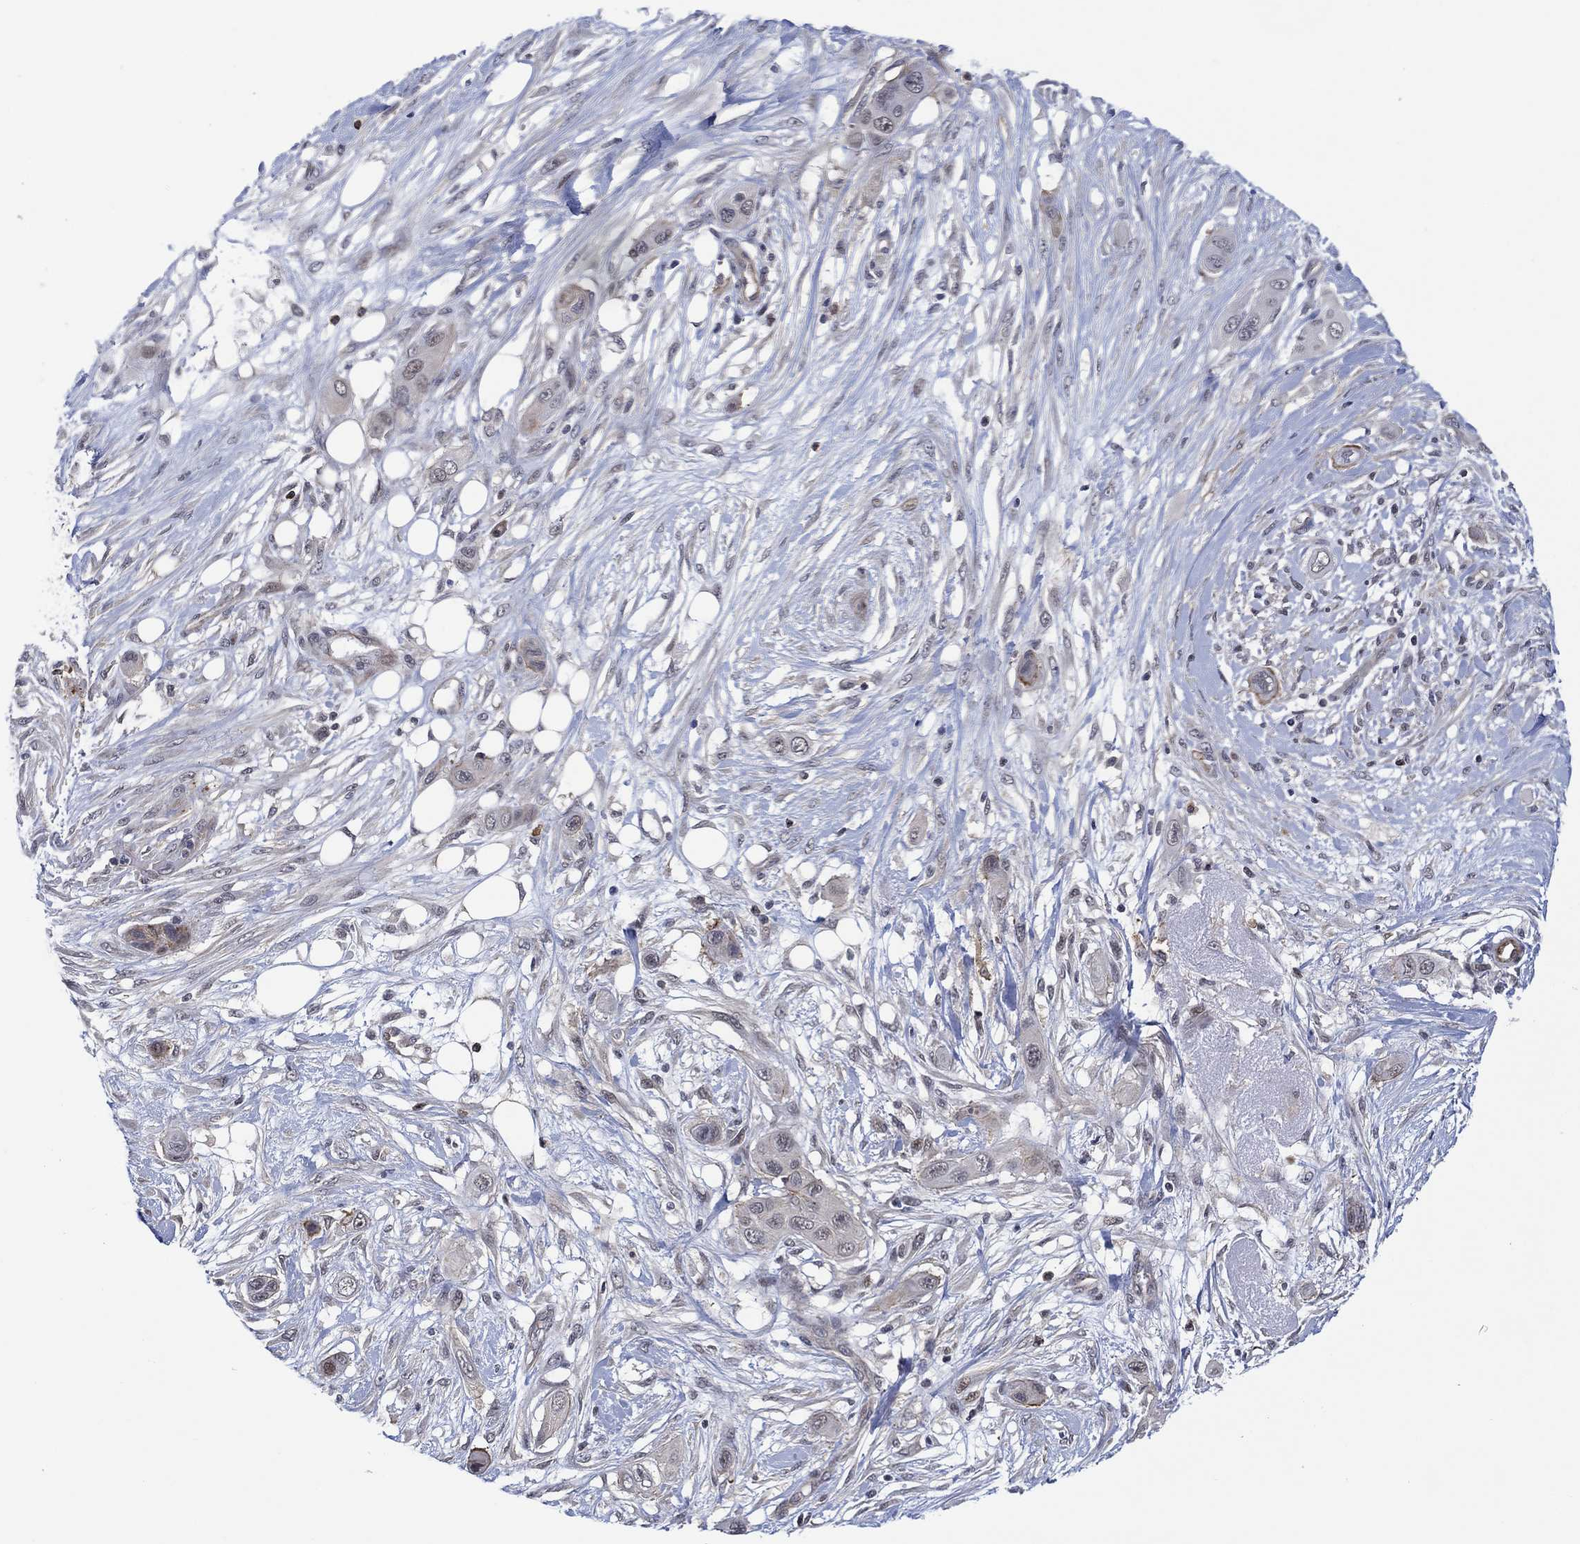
{"staining": {"intensity": "negative", "quantity": "none", "location": "none"}, "tissue": "skin cancer", "cell_type": "Tumor cells", "image_type": "cancer", "snomed": [{"axis": "morphology", "description": "Squamous cell carcinoma, NOS"}, {"axis": "topography", "description": "Skin"}], "caption": "Histopathology image shows no protein positivity in tumor cells of skin cancer (squamous cell carcinoma) tissue.", "gene": "DPP4", "patient": {"sex": "male", "age": 79}}